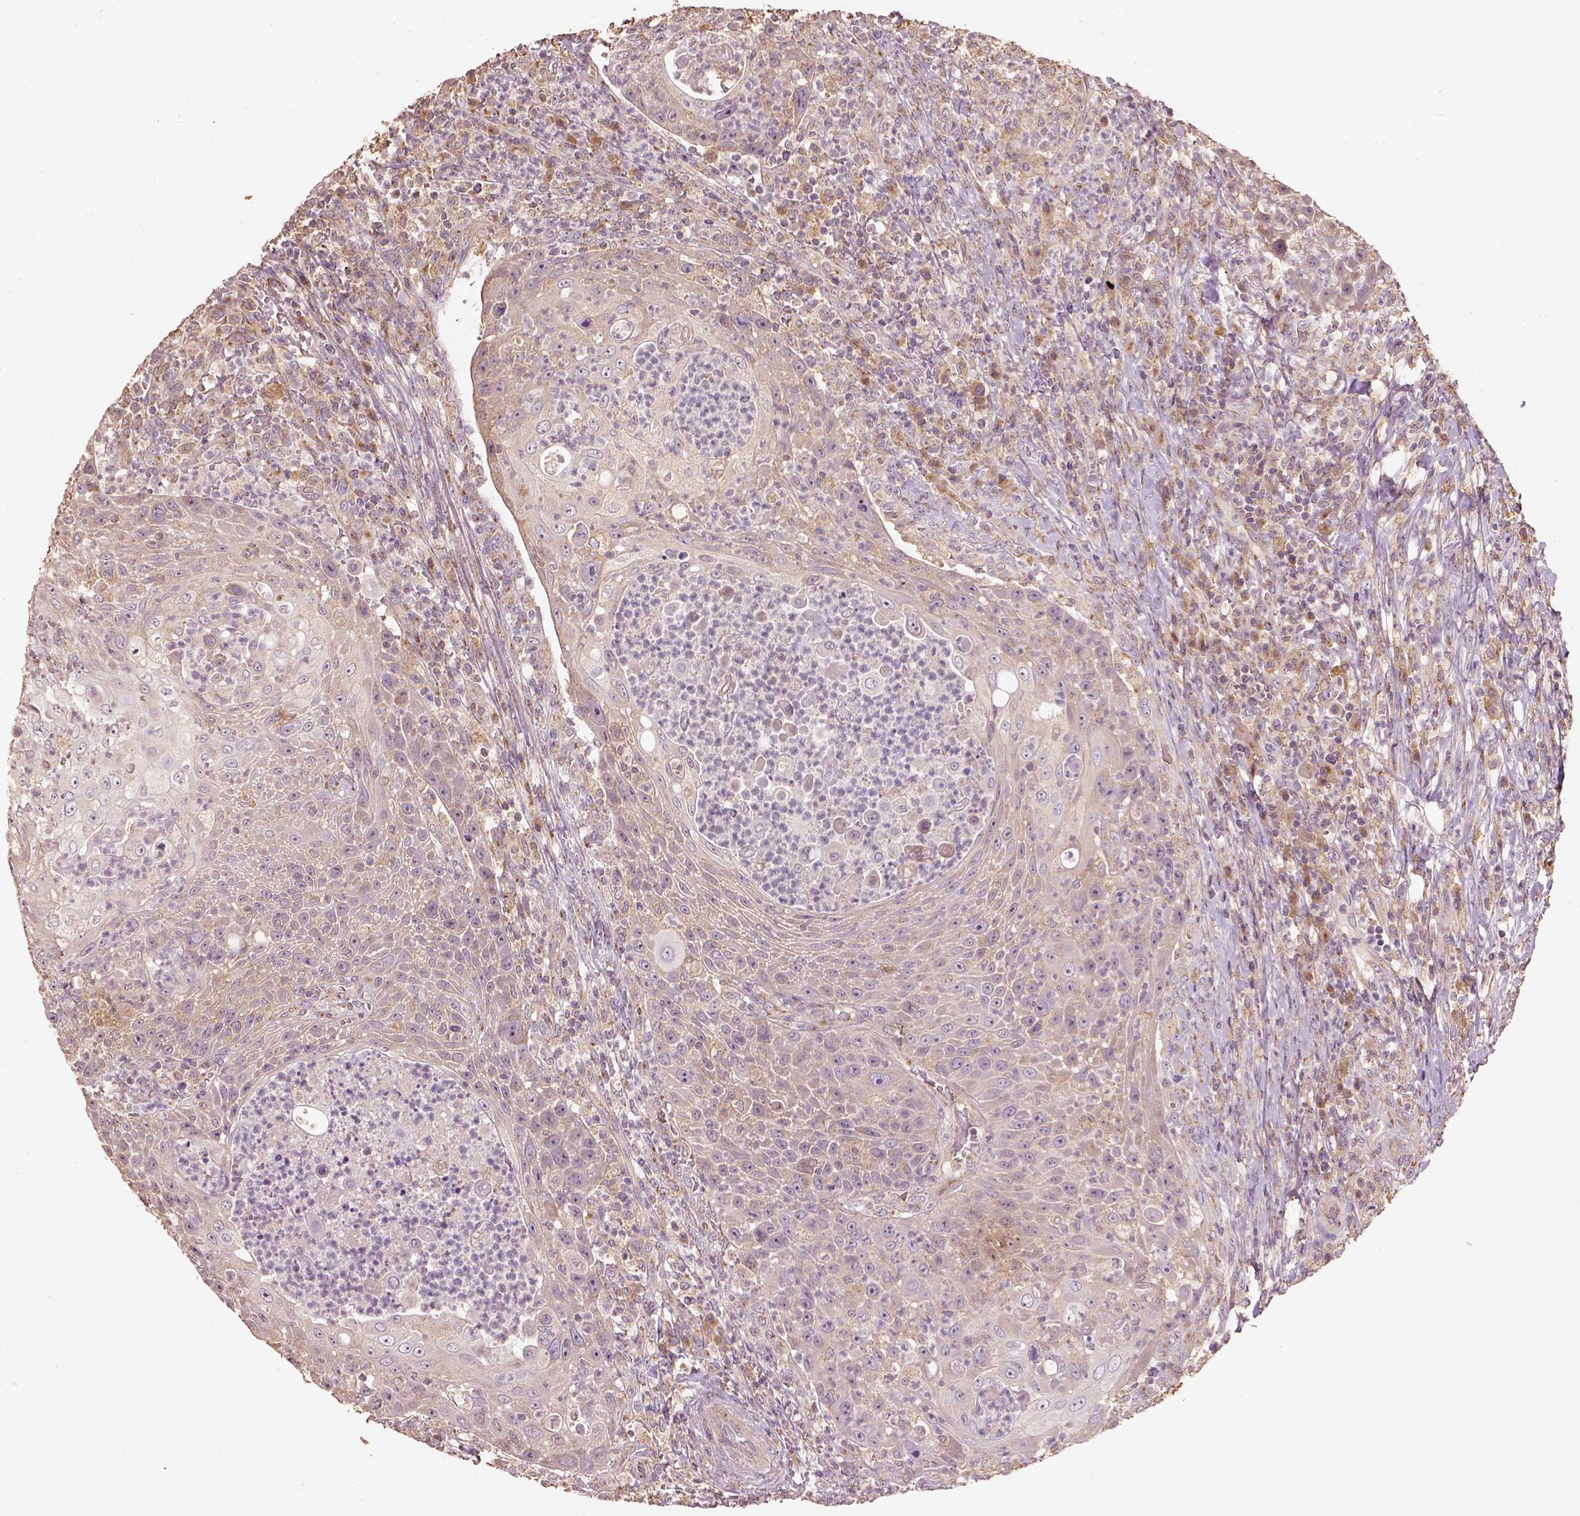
{"staining": {"intensity": "weak", "quantity": ">75%", "location": "cytoplasmic/membranous"}, "tissue": "head and neck cancer", "cell_type": "Tumor cells", "image_type": "cancer", "snomed": [{"axis": "morphology", "description": "Squamous cell carcinoma, NOS"}, {"axis": "topography", "description": "Head-Neck"}], "caption": "DAB (3,3'-diaminobenzidine) immunohistochemical staining of head and neck cancer displays weak cytoplasmic/membranous protein positivity in approximately >75% of tumor cells. (IHC, brightfield microscopy, high magnification).", "gene": "AP1B1", "patient": {"sex": "male", "age": 69}}